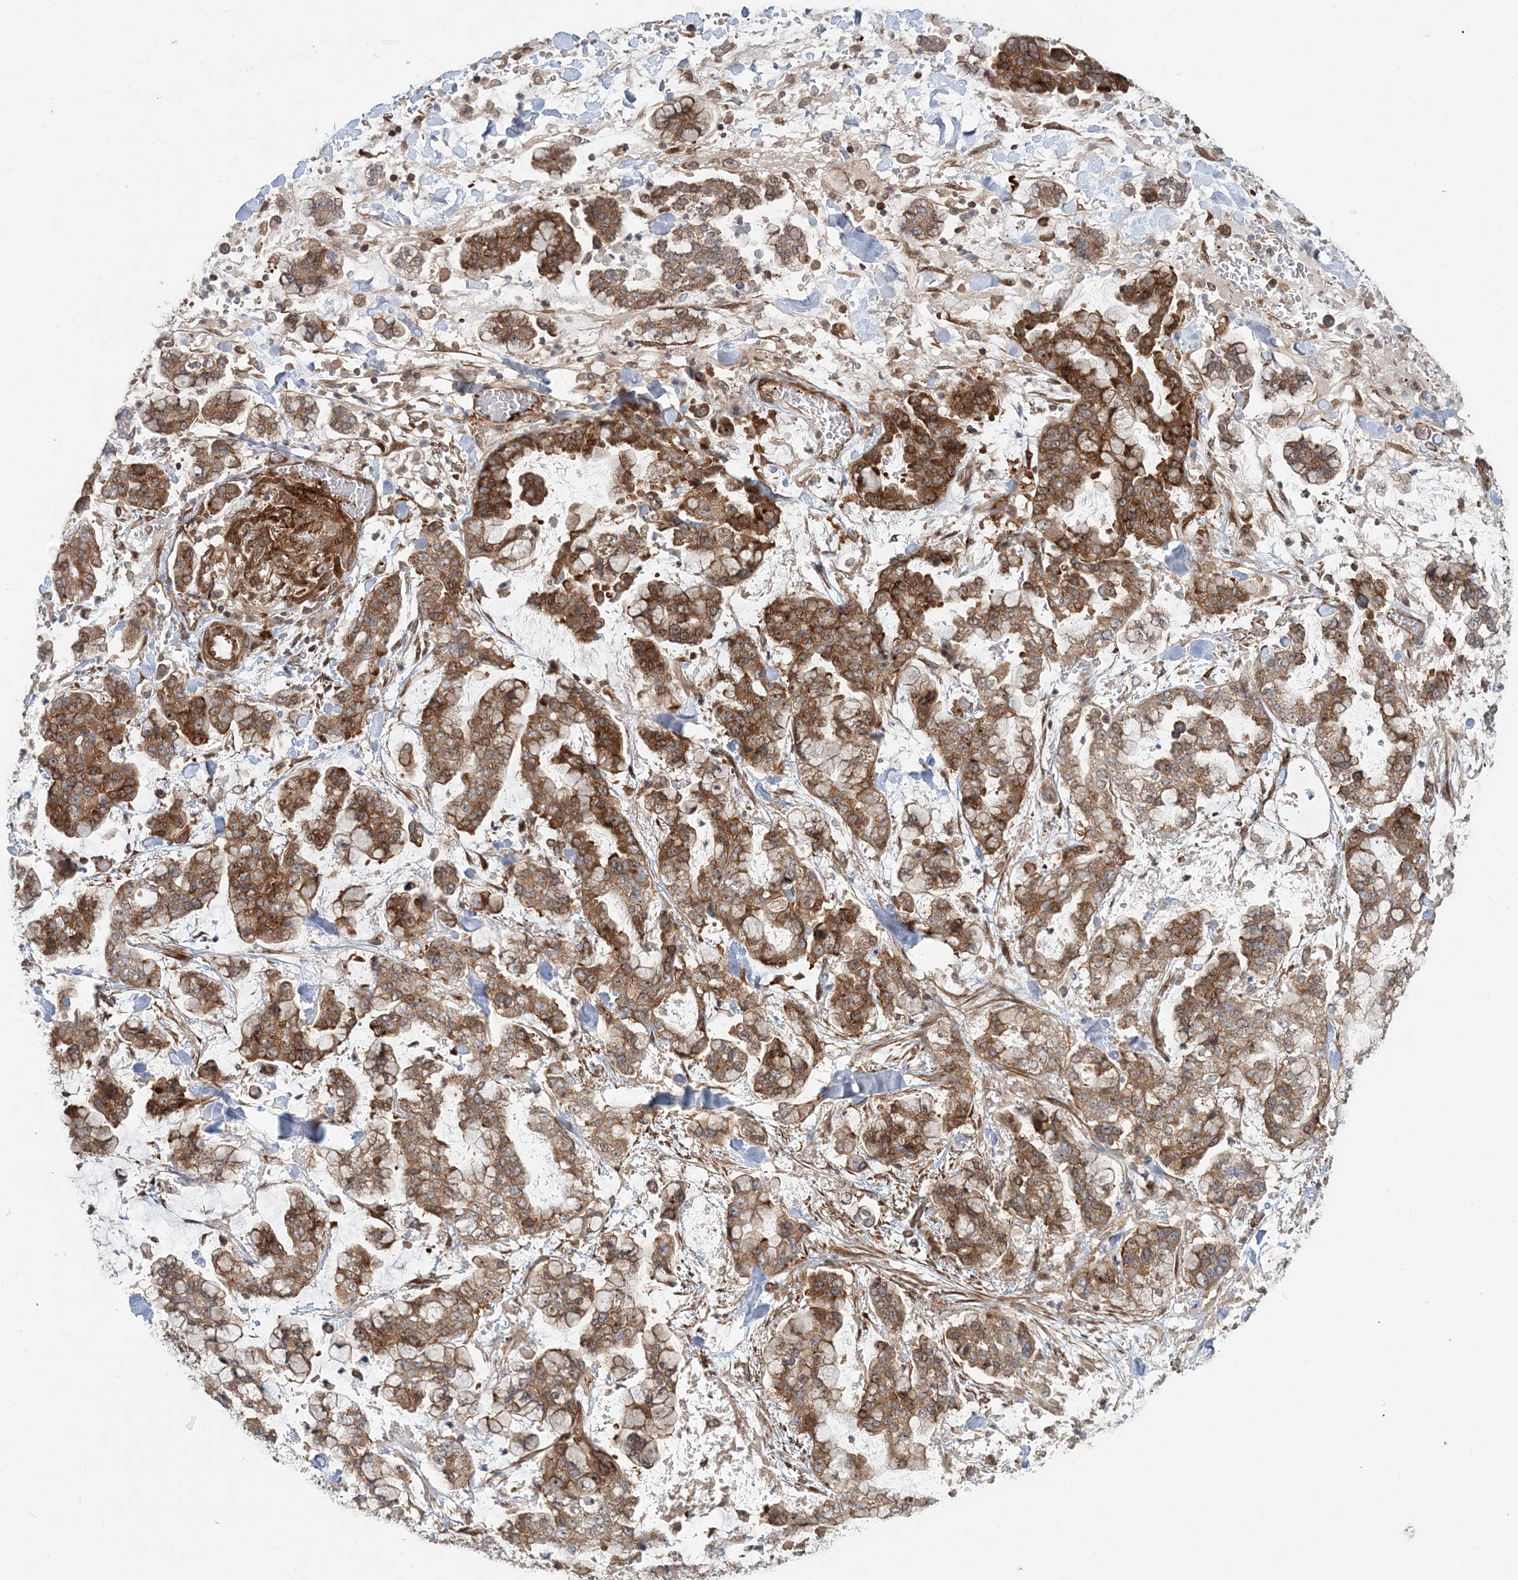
{"staining": {"intensity": "moderate", "quantity": "25%-75%", "location": "cytoplasmic/membranous"}, "tissue": "stomach cancer", "cell_type": "Tumor cells", "image_type": "cancer", "snomed": [{"axis": "morphology", "description": "Normal tissue, NOS"}, {"axis": "morphology", "description": "Adenocarcinoma, NOS"}, {"axis": "topography", "description": "Stomach, upper"}, {"axis": "topography", "description": "Stomach"}], "caption": "Human adenocarcinoma (stomach) stained for a protein (brown) displays moderate cytoplasmic/membranous positive expression in approximately 25%-75% of tumor cells.", "gene": "GEMIN5", "patient": {"sex": "male", "age": 76}}